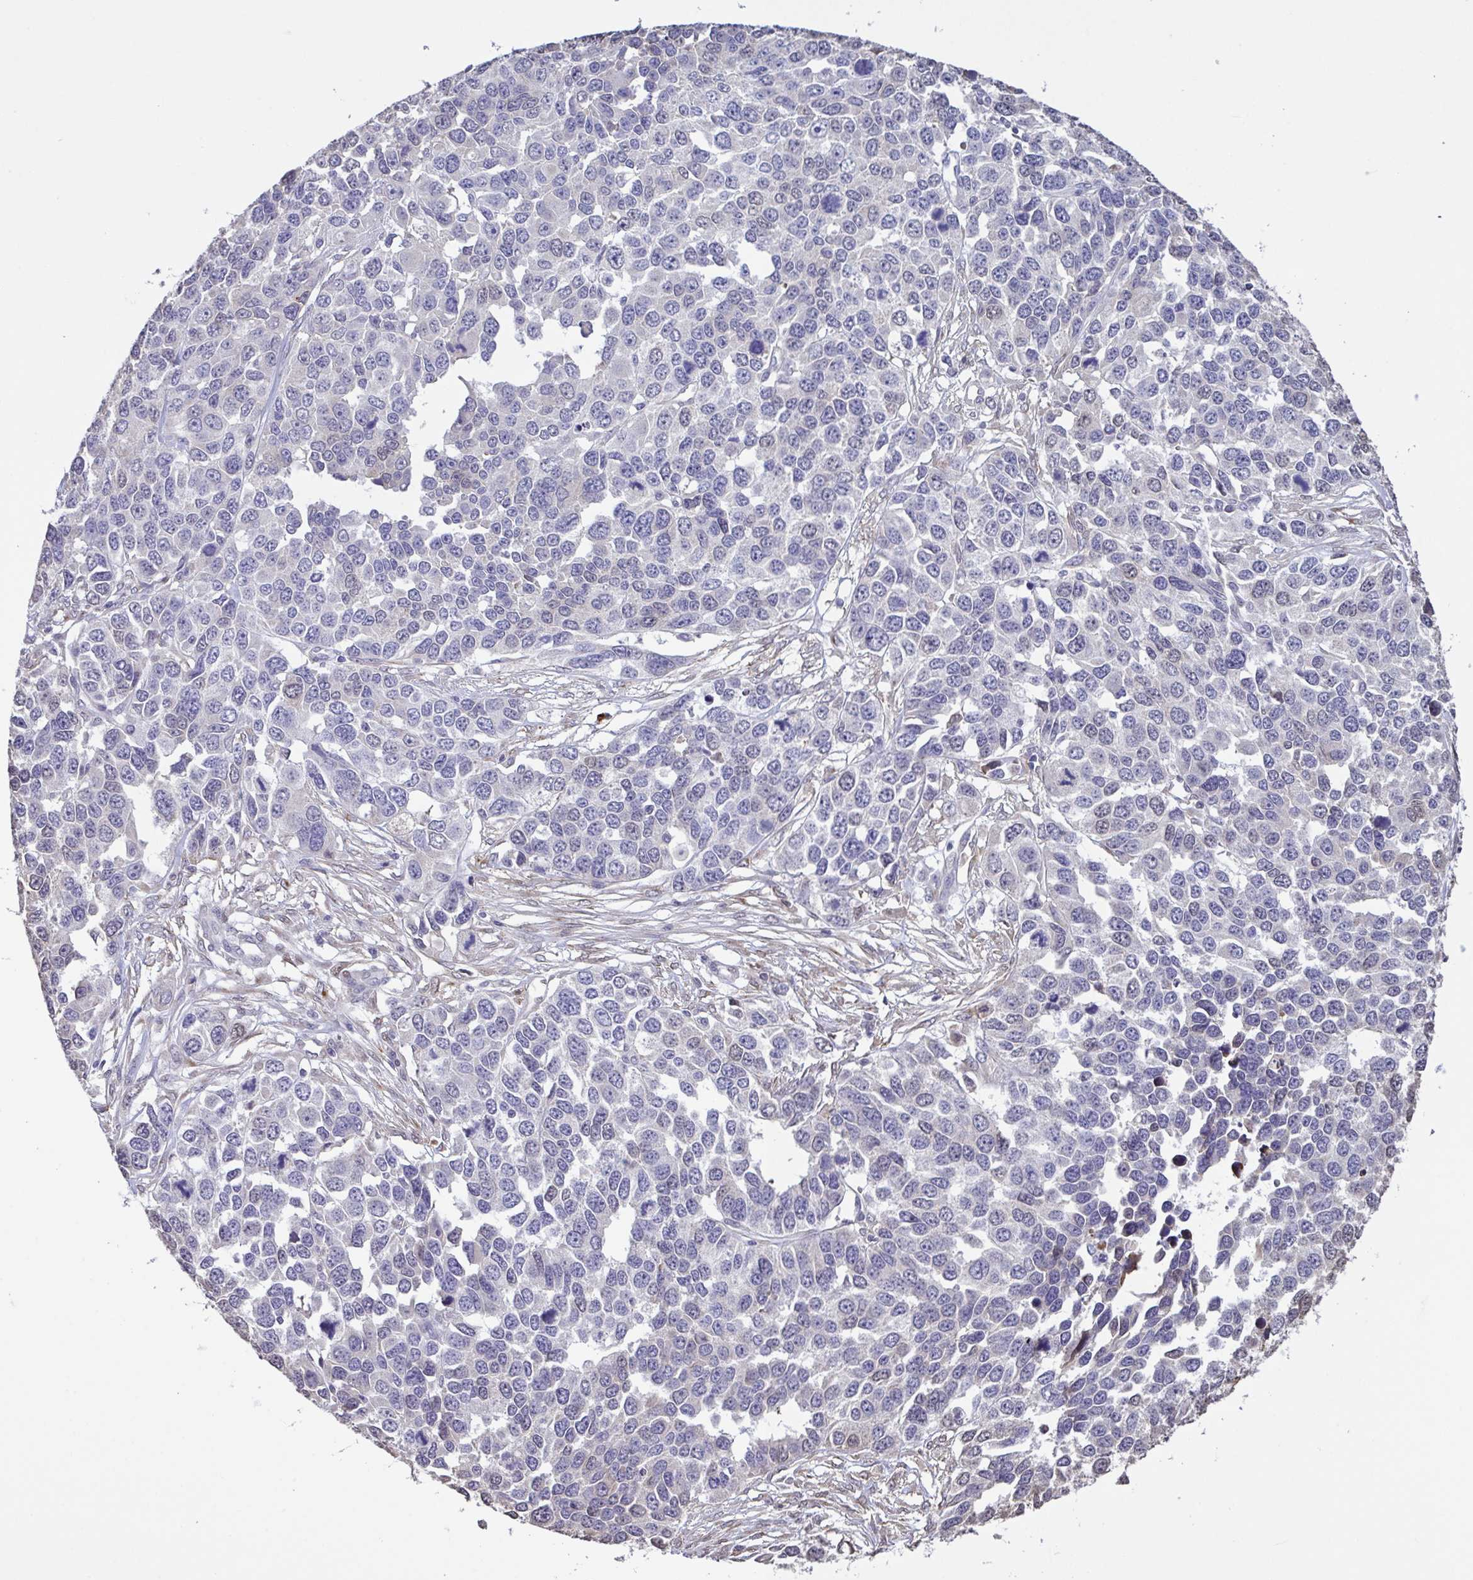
{"staining": {"intensity": "negative", "quantity": "none", "location": "none"}, "tissue": "ovarian cancer", "cell_type": "Tumor cells", "image_type": "cancer", "snomed": [{"axis": "morphology", "description": "Cystadenocarcinoma, serous, NOS"}, {"axis": "topography", "description": "Ovary"}], "caption": "The IHC histopathology image has no significant positivity in tumor cells of ovarian cancer (serous cystadenocarcinoma) tissue.", "gene": "MRGPRX2", "patient": {"sex": "female", "age": 76}}